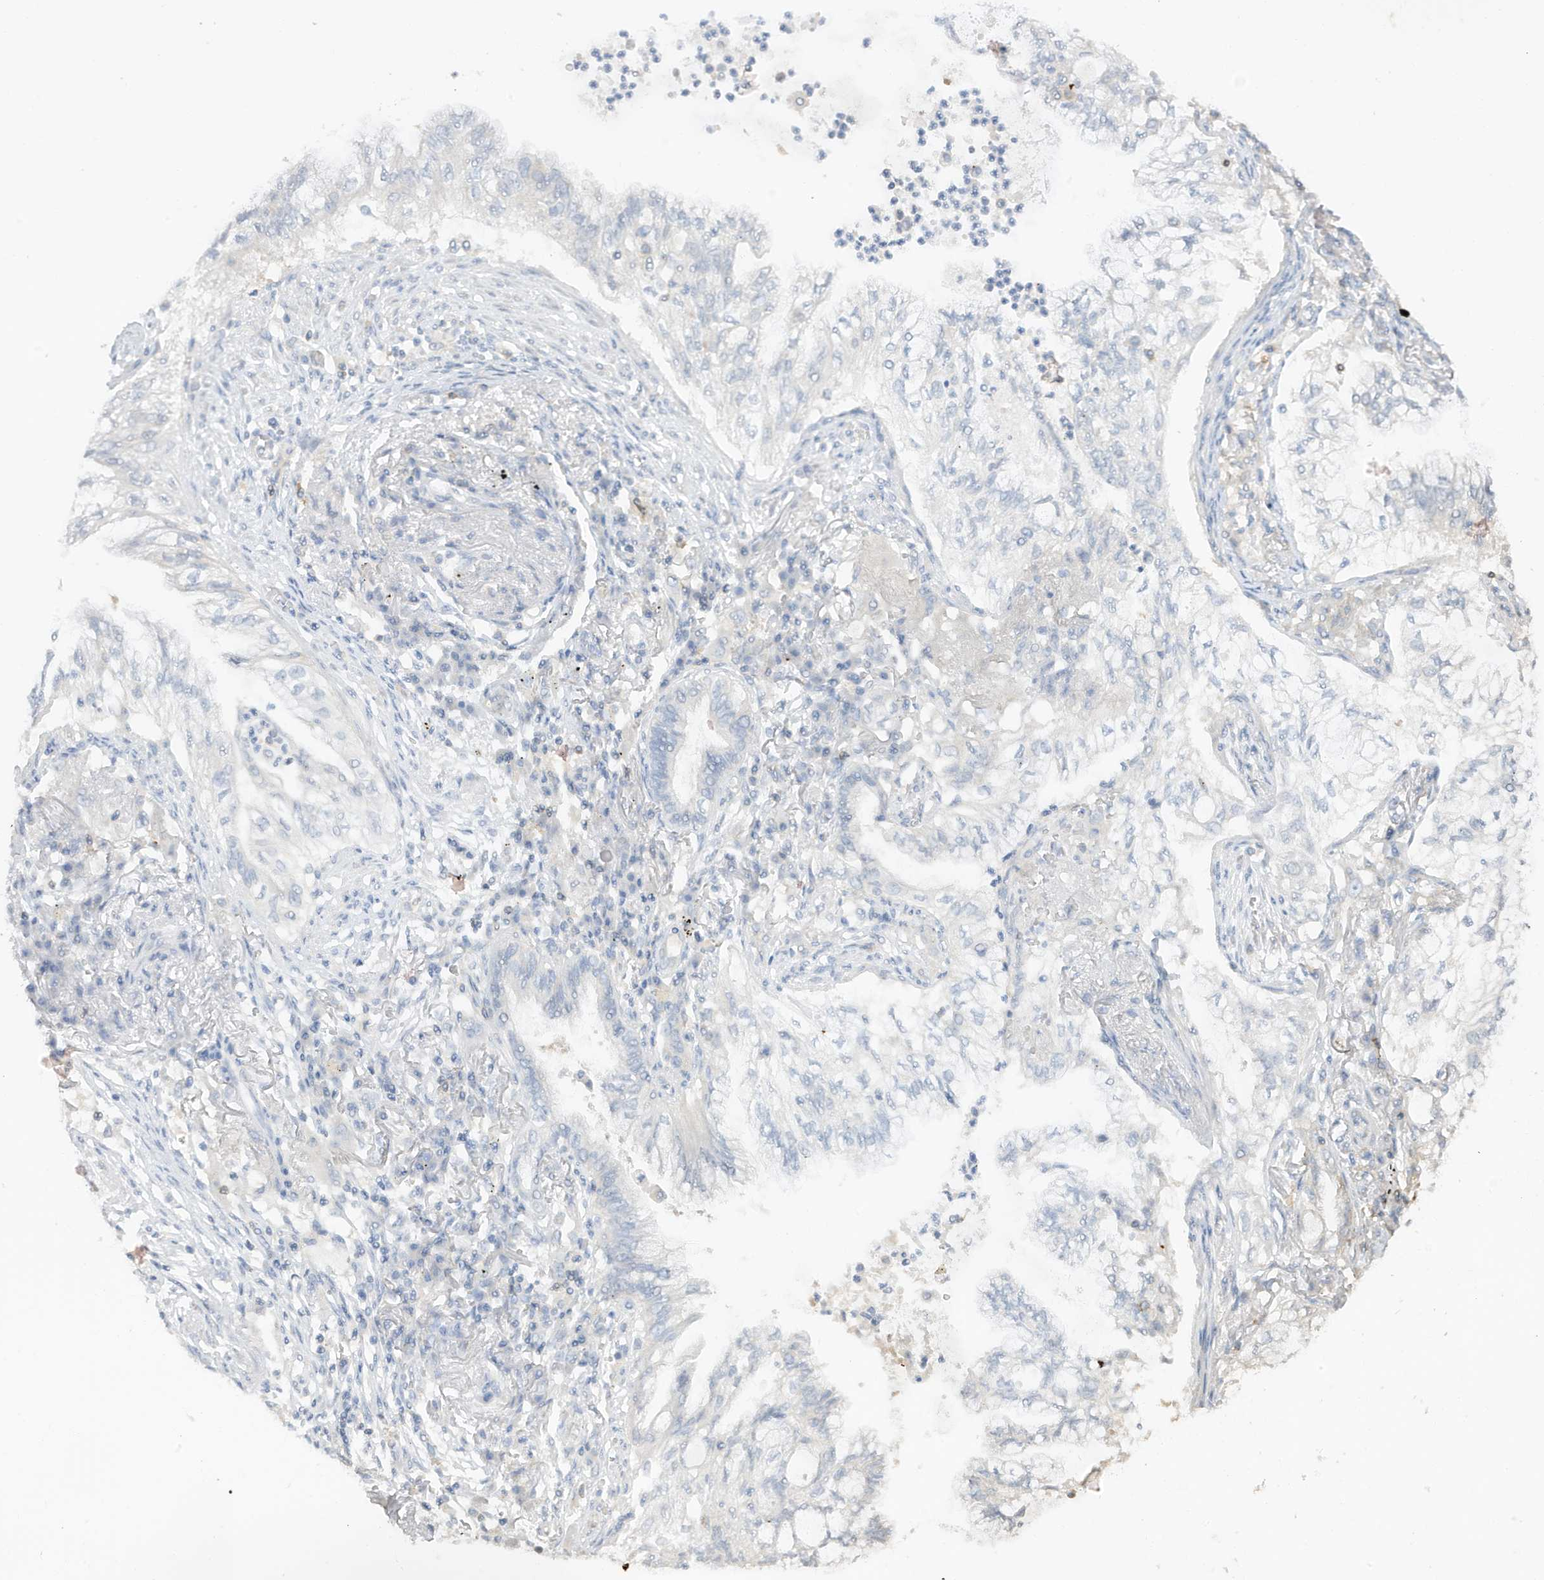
{"staining": {"intensity": "negative", "quantity": "none", "location": "none"}, "tissue": "lung cancer", "cell_type": "Tumor cells", "image_type": "cancer", "snomed": [{"axis": "morphology", "description": "Adenocarcinoma, NOS"}, {"axis": "topography", "description": "Lung"}], "caption": "High power microscopy photomicrograph of an immunohistochemistry (IHC) histopathology image of lung adenocarcinoma, revealing no significant staining in tumor cells. (Stains: DAB immunohistochemistry with hematoxylin counter stain, Microscopy: brightfield microscopy at high magnification).", "gene": "PHACTR2", "patient": {"sex": "female", "age": 70}}